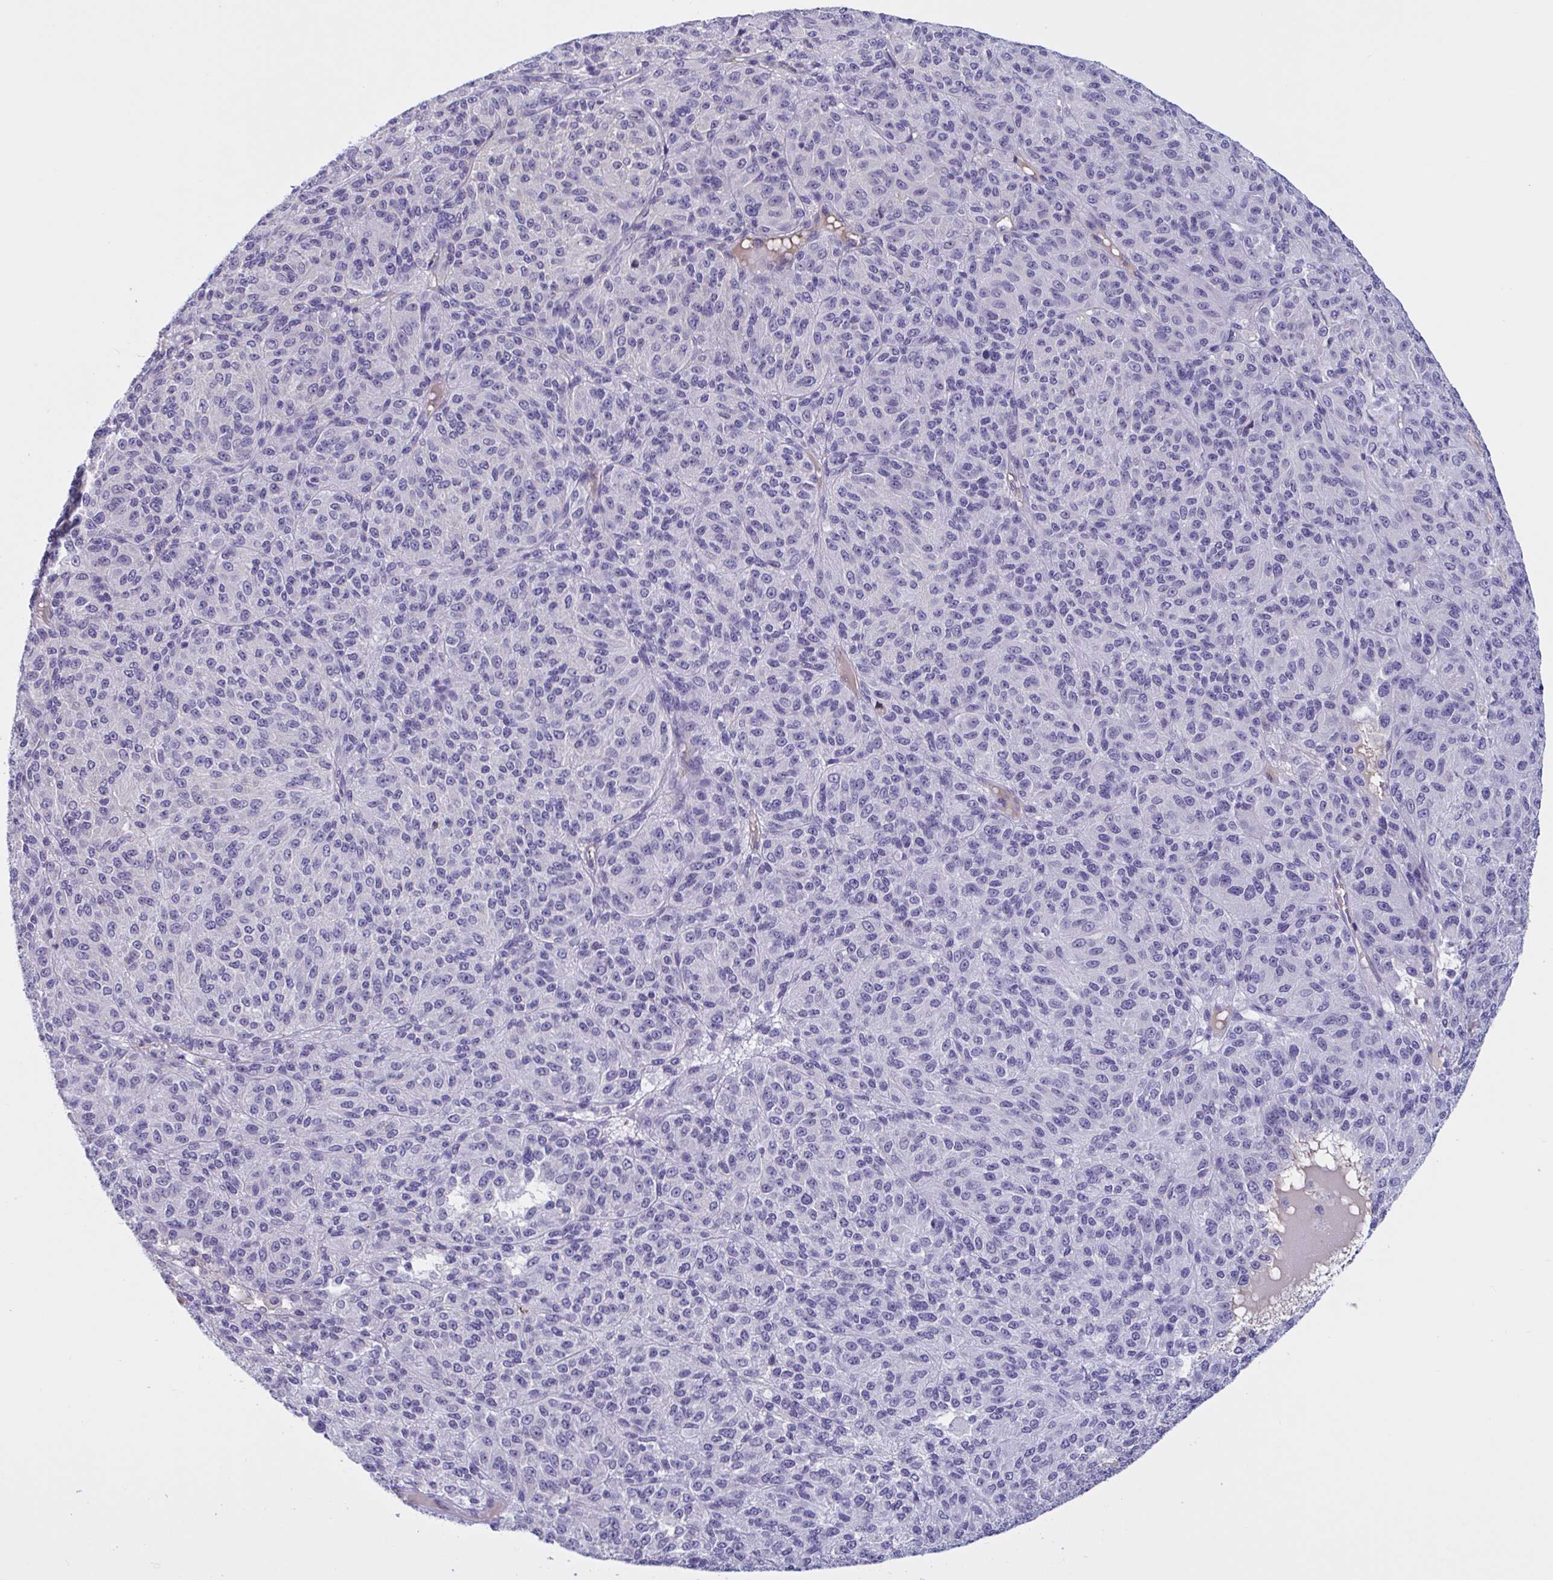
{"staining": {"intensity": "negative", "quantity": "none", "location": "none"}, "tissue": "melanoma", "cell_type": "Tumor cells", "image_type": "cancer", "snomed": [{"axis": "morphology", "description": "Malignant melanoma, Metastatic site"}, {"axis": "topography", "description": "Brain"}], "caption": "Image shows no significant protein positivity in tumor cells of melanoma.", "gene": "MS4A14", "patient": {"sex": "female", "age": 56}}